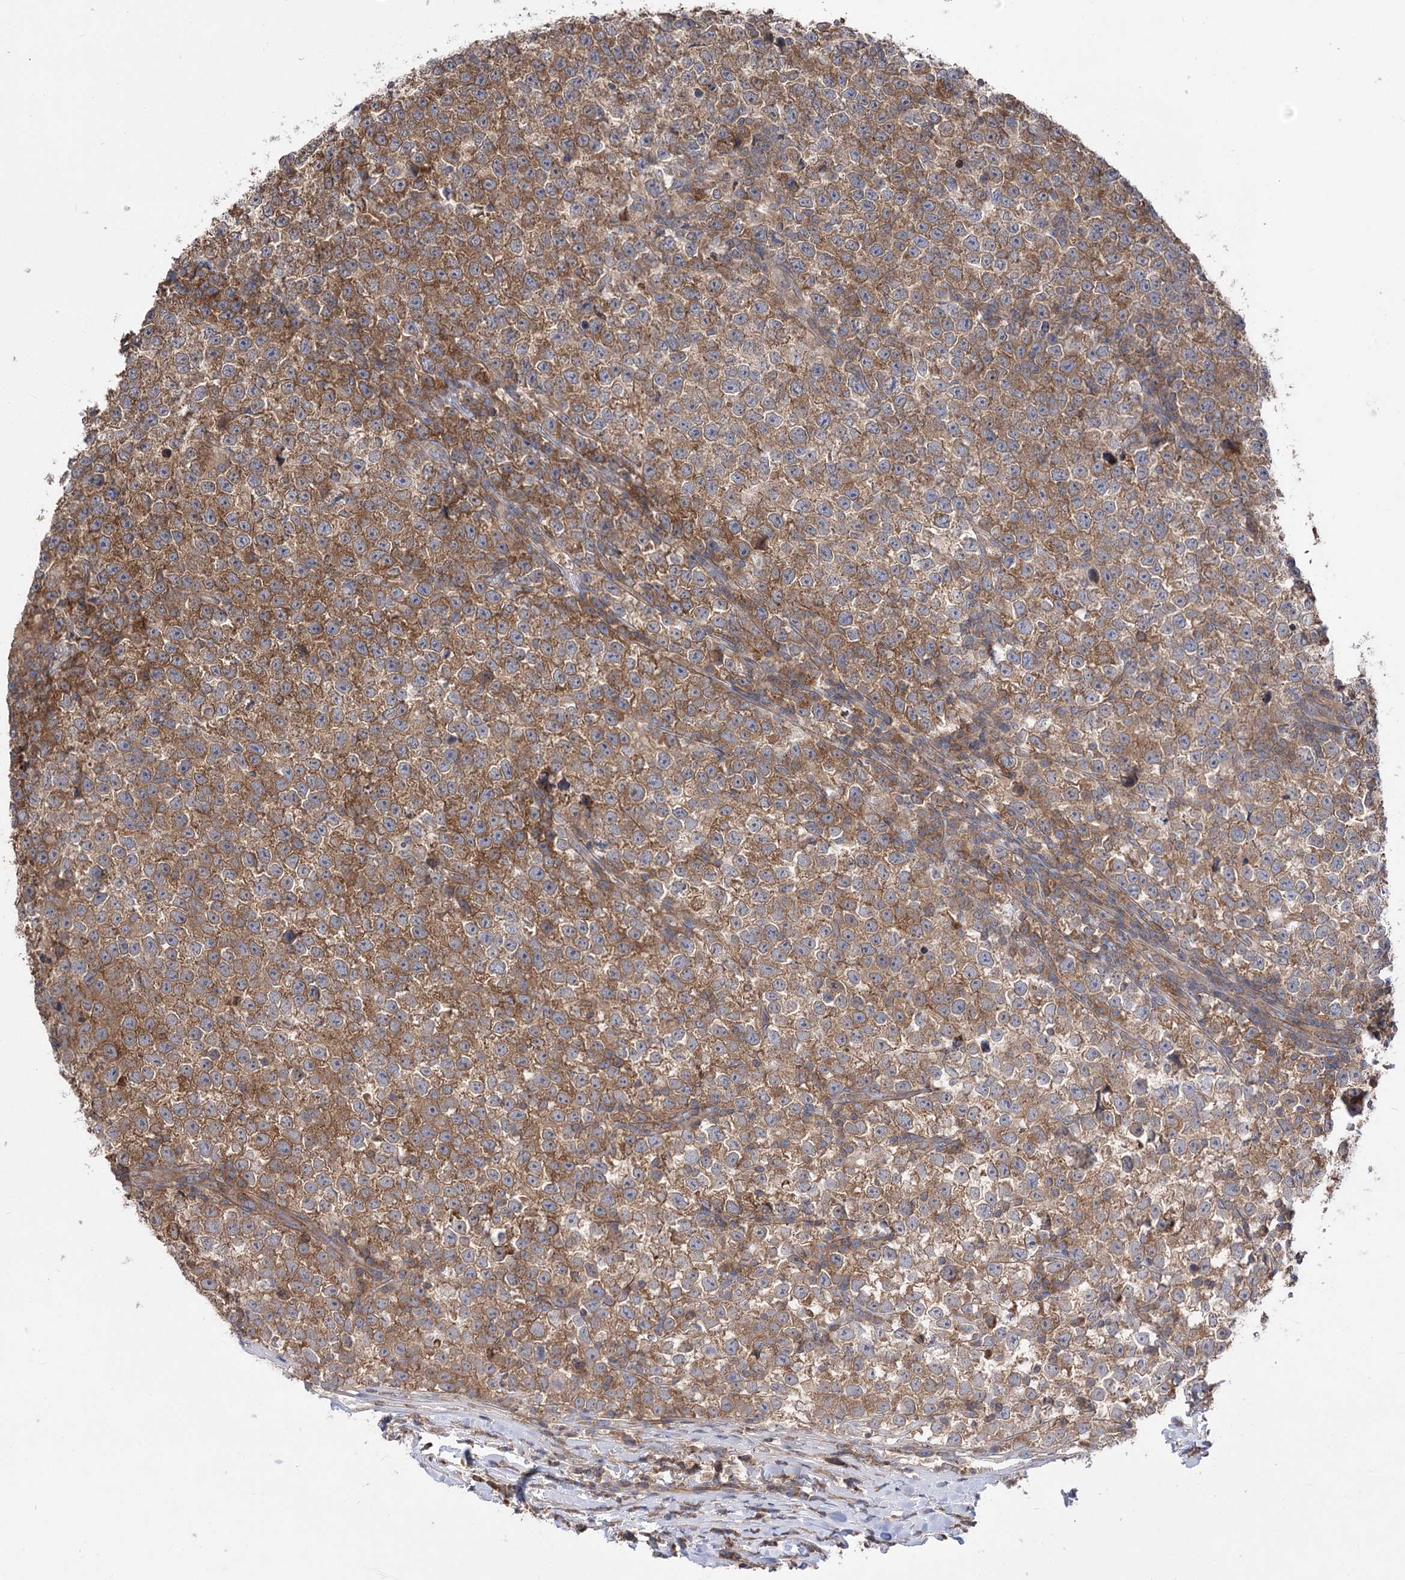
{"staining": {"intensity": "moderate", "quantity": ">75%", "location": "cytoplasmic/membranous"}, "tissue": "testis cancer", "cell_type": "Tumor cells", "image_type": "cancer", "snomed": [{"axis": "morphology", "description": "Normal tissue, NOS"}, {"axis": "morphology", "description": "Seminoma, NOS"}, {"axis": "topography", "description": "Testis"}], "caption": "Moderate cytoplasmic/membranous positivity is identified in approximately >75% of tumor cells in seminoma (testis).", "gene": "XYLB", "patient": {"sex": "male", "age": 43}}